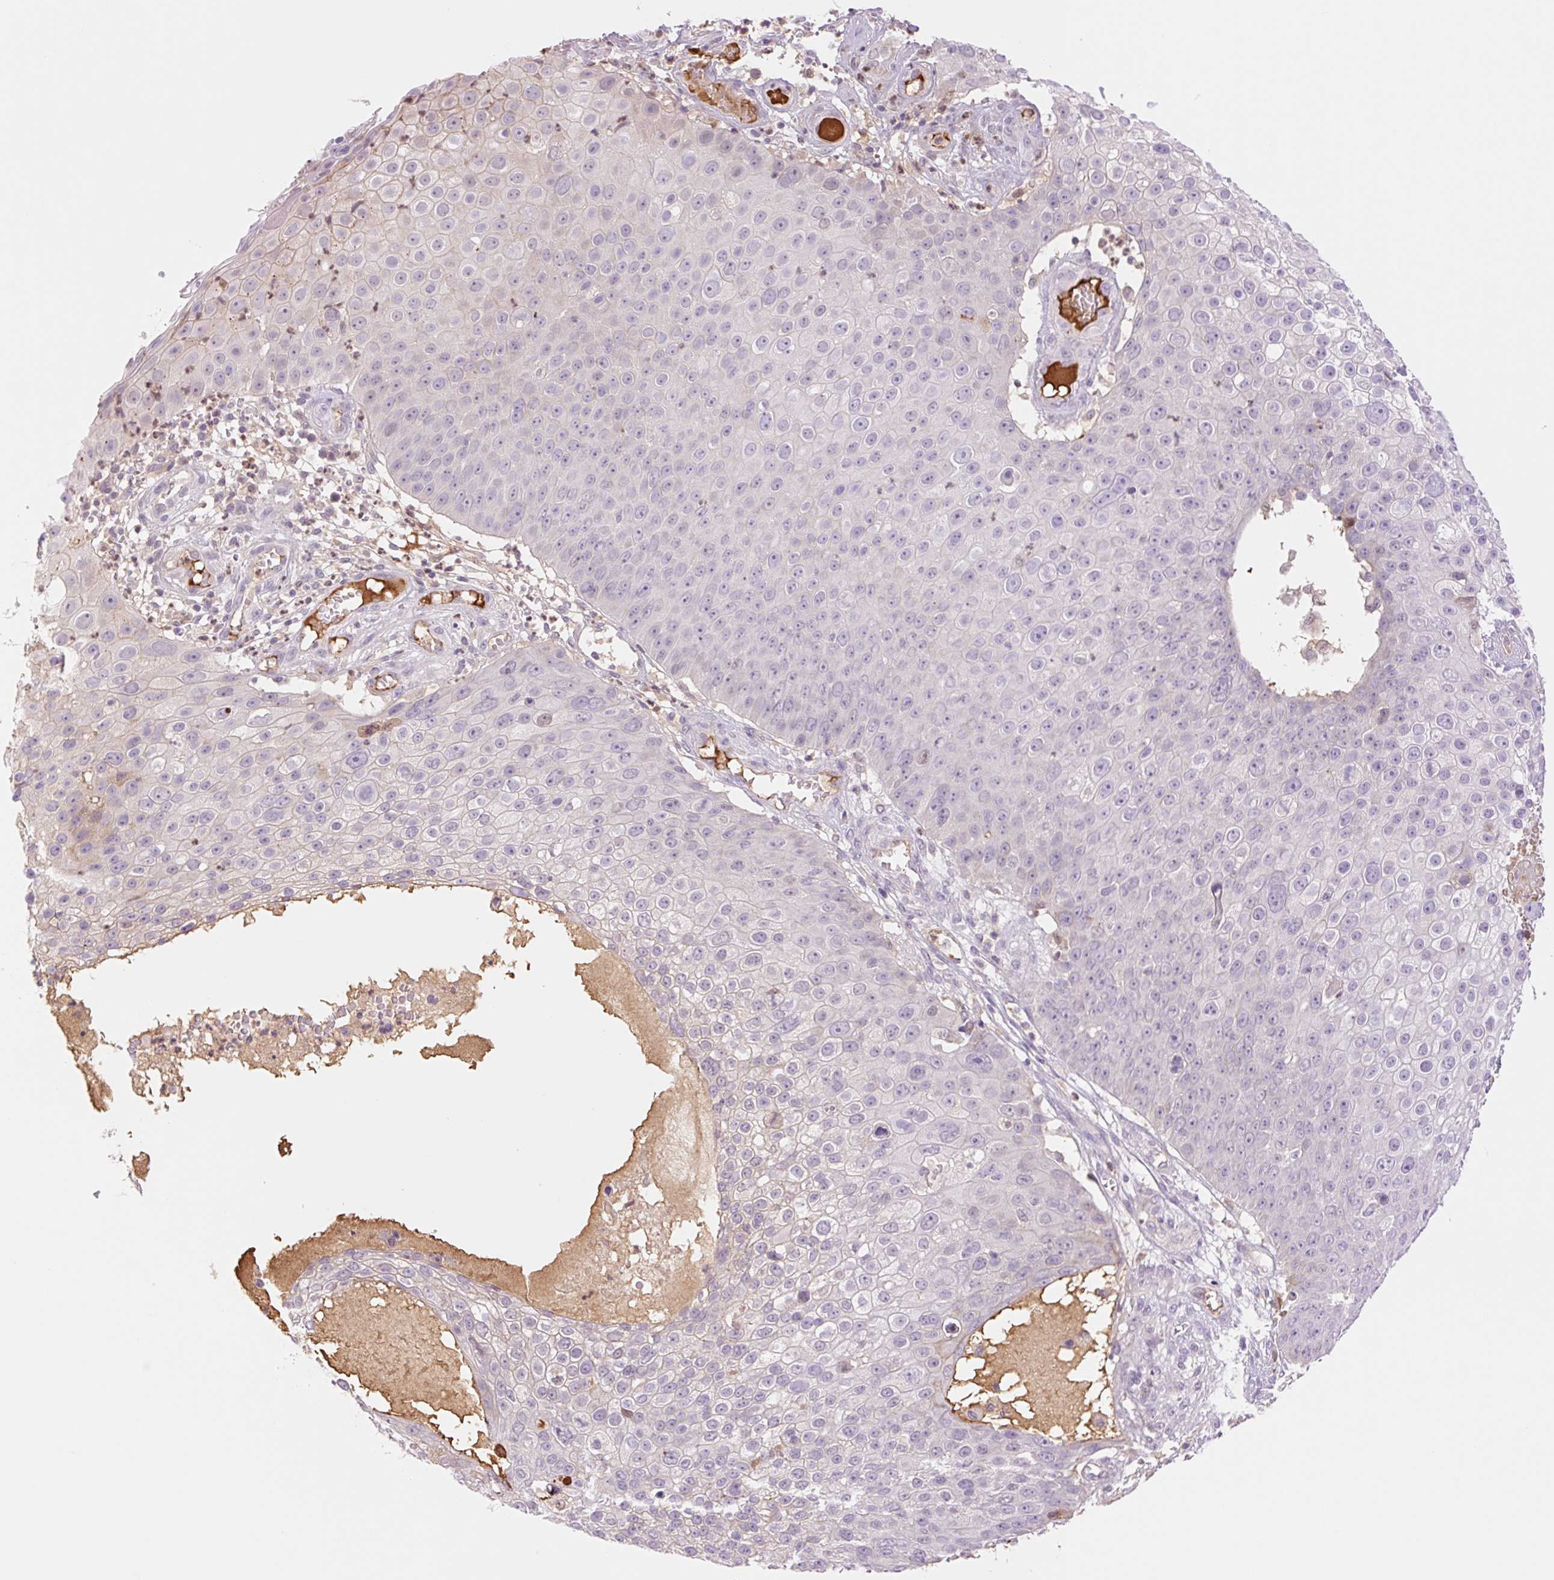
{"staining": {"intensity": "negative", "quantity": "none", "location": "none"}, "tissue": "skin cancer", "cell_type": "Tumor cells", "image_type": "cancer", "snomed": [{"axis": "morphology", "description": "Squamous cell carcinoma, NOS"}, {"axis": "topography", "description": "Skin"}], "caption": "Immunohistochemistry (IHC) image of human squamous cell carcinoma (skin) stained for a protein (brown), which reveals no expression in tumor cells.", "gene": "HEBP1", "patient": {"sex": "male", "age": 71}}